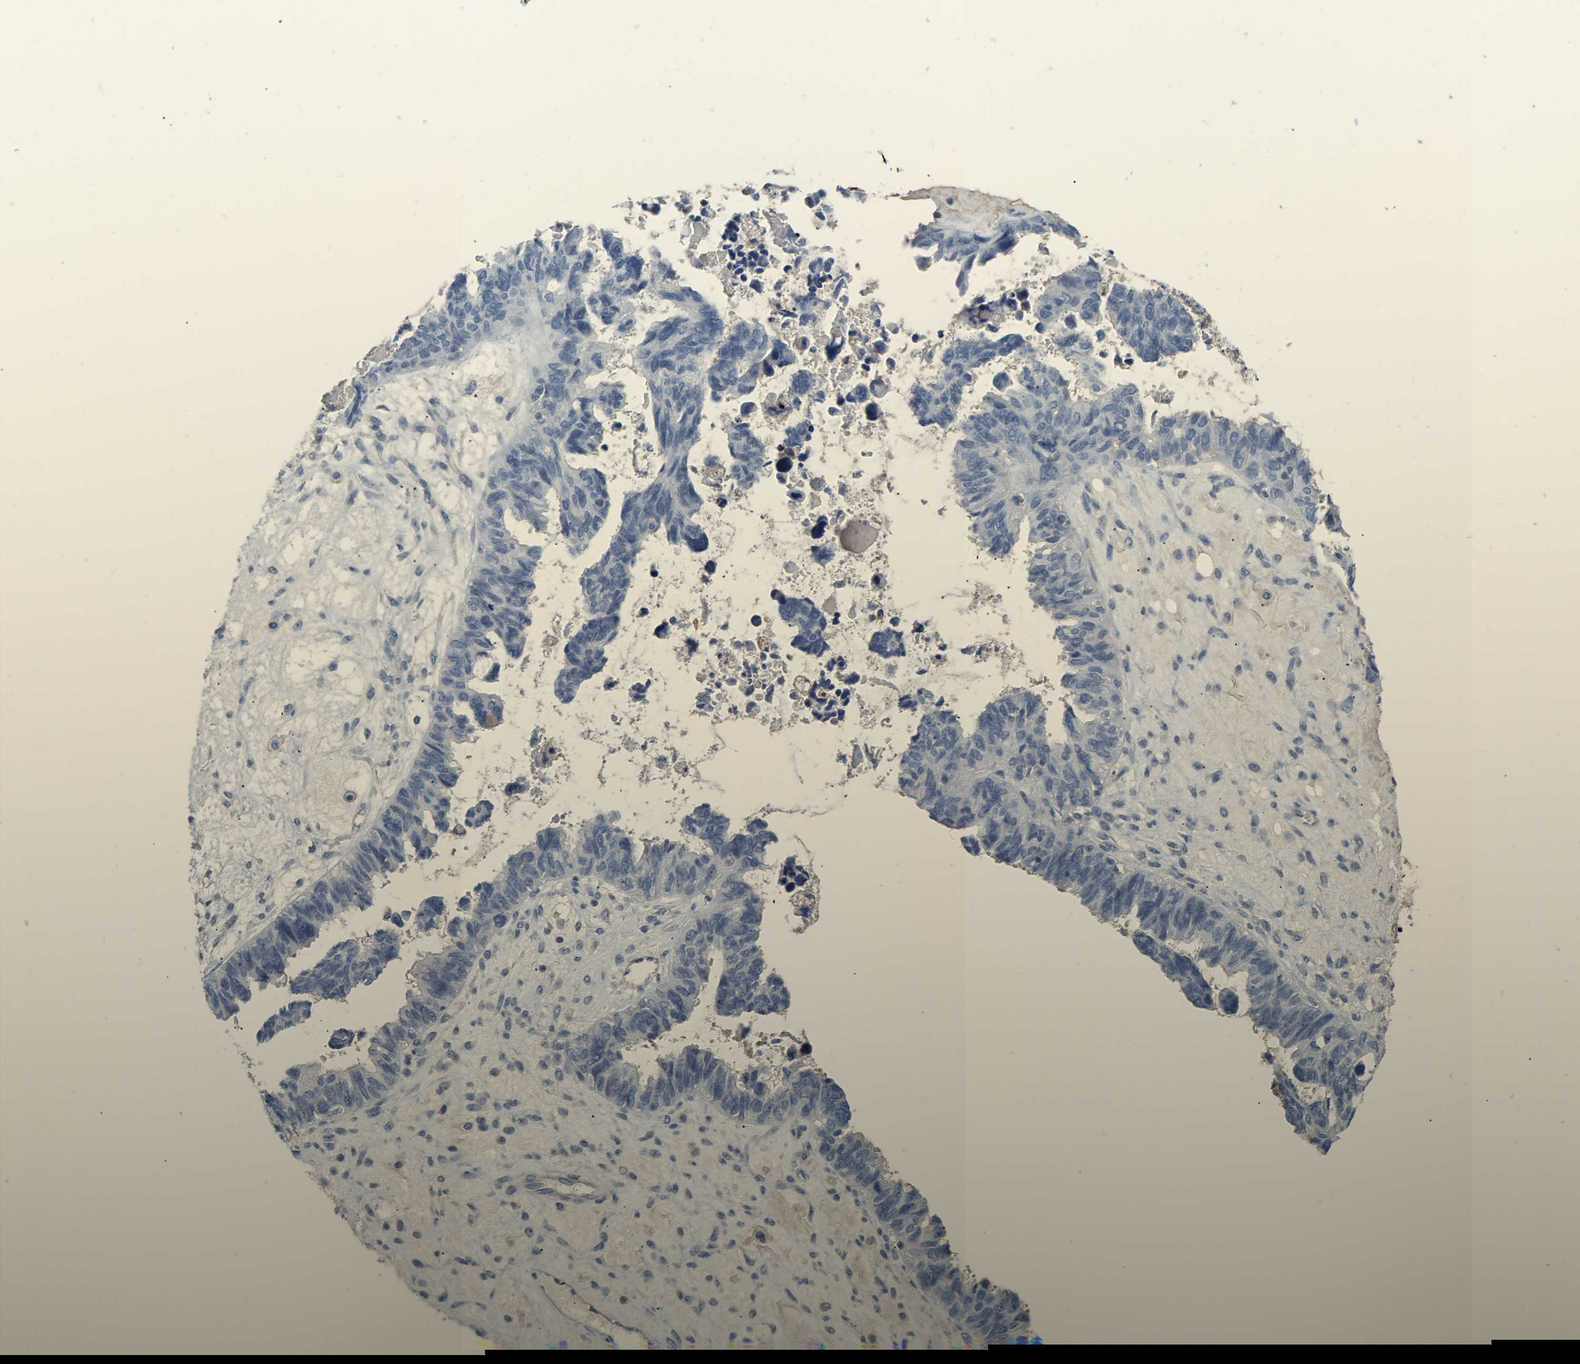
{"staining": {"intensity": "negative", "quantity": "none", "location": "none"}, "tissue": "ovarian cancer", "cell_type": "Tumor cells", "image_type": "cancer", "snomed": [{"axis": "morphology", "description": "Cystadenocarcinoma, serous, NOS"}, {"axis": "topography", "description": "Ovary"}], "caption": "High power microscopy photomicrograph of an immunohistochemistry micrograph of serous cystadenocarcinoma (ovarian), revealing no significant expression in tumor cells.", "gene": "ZNF449", "patient": {"sex": "female", "age": 79}}